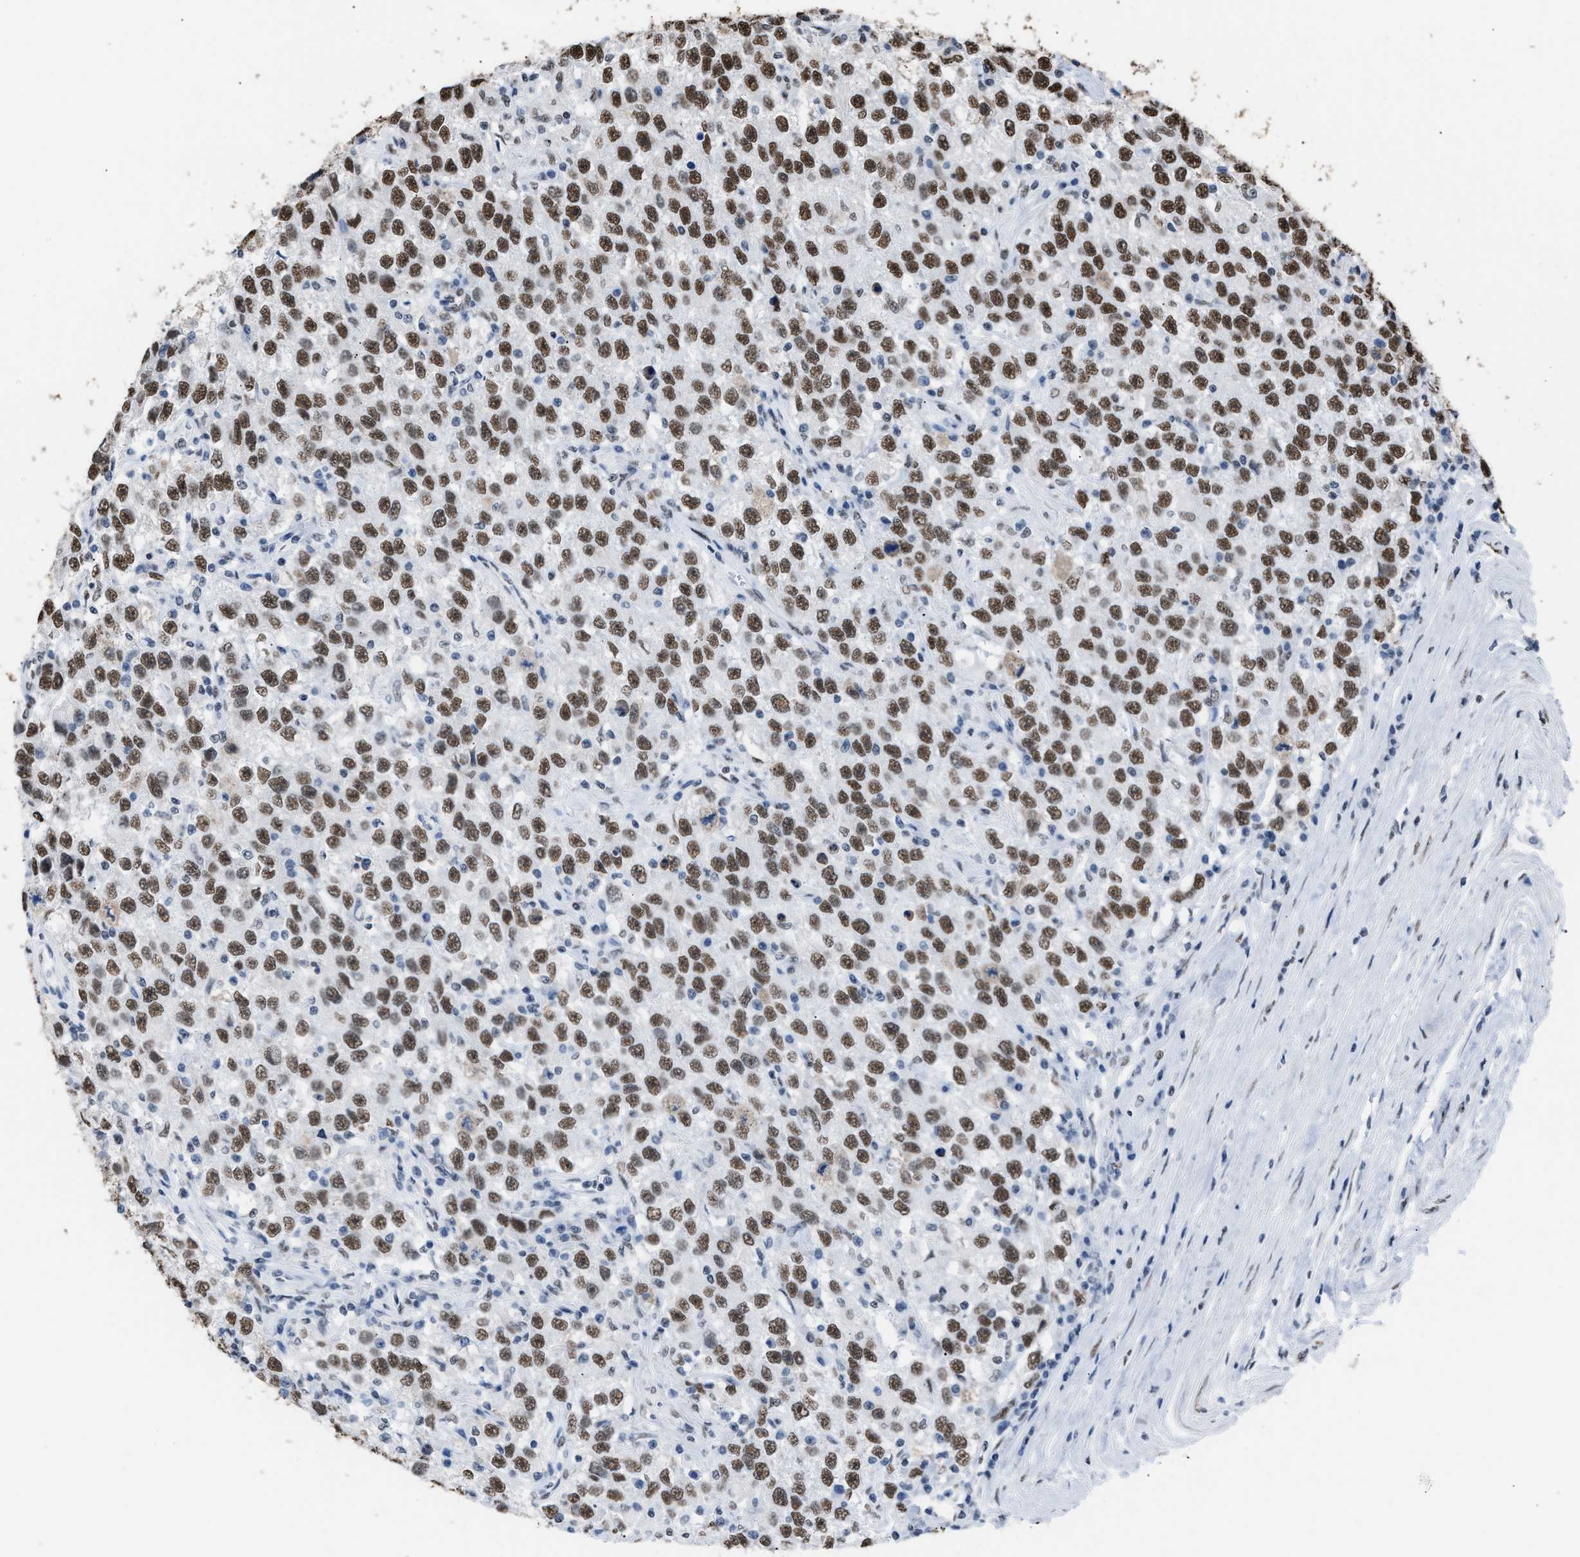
{"staining": {"intensity": "moderate", "quantity": ">75%", "location": "nuclear"}, "tissue": "testis cancer", "cell_type": "Tumor cells", "image_type": "cancer", "snomed": [{"axis": "morphology", "description": "Seminoma, NOS"}, {"axis": "topography", "description": "Testis"}], "caption": "Protein staining by IHC demonstrates moderate nuclear staining in about >75% of tumor cells in testis cancer (seminoma).", "gene": "CCAR2", "patient": {"sex": "male", "age": 41}}